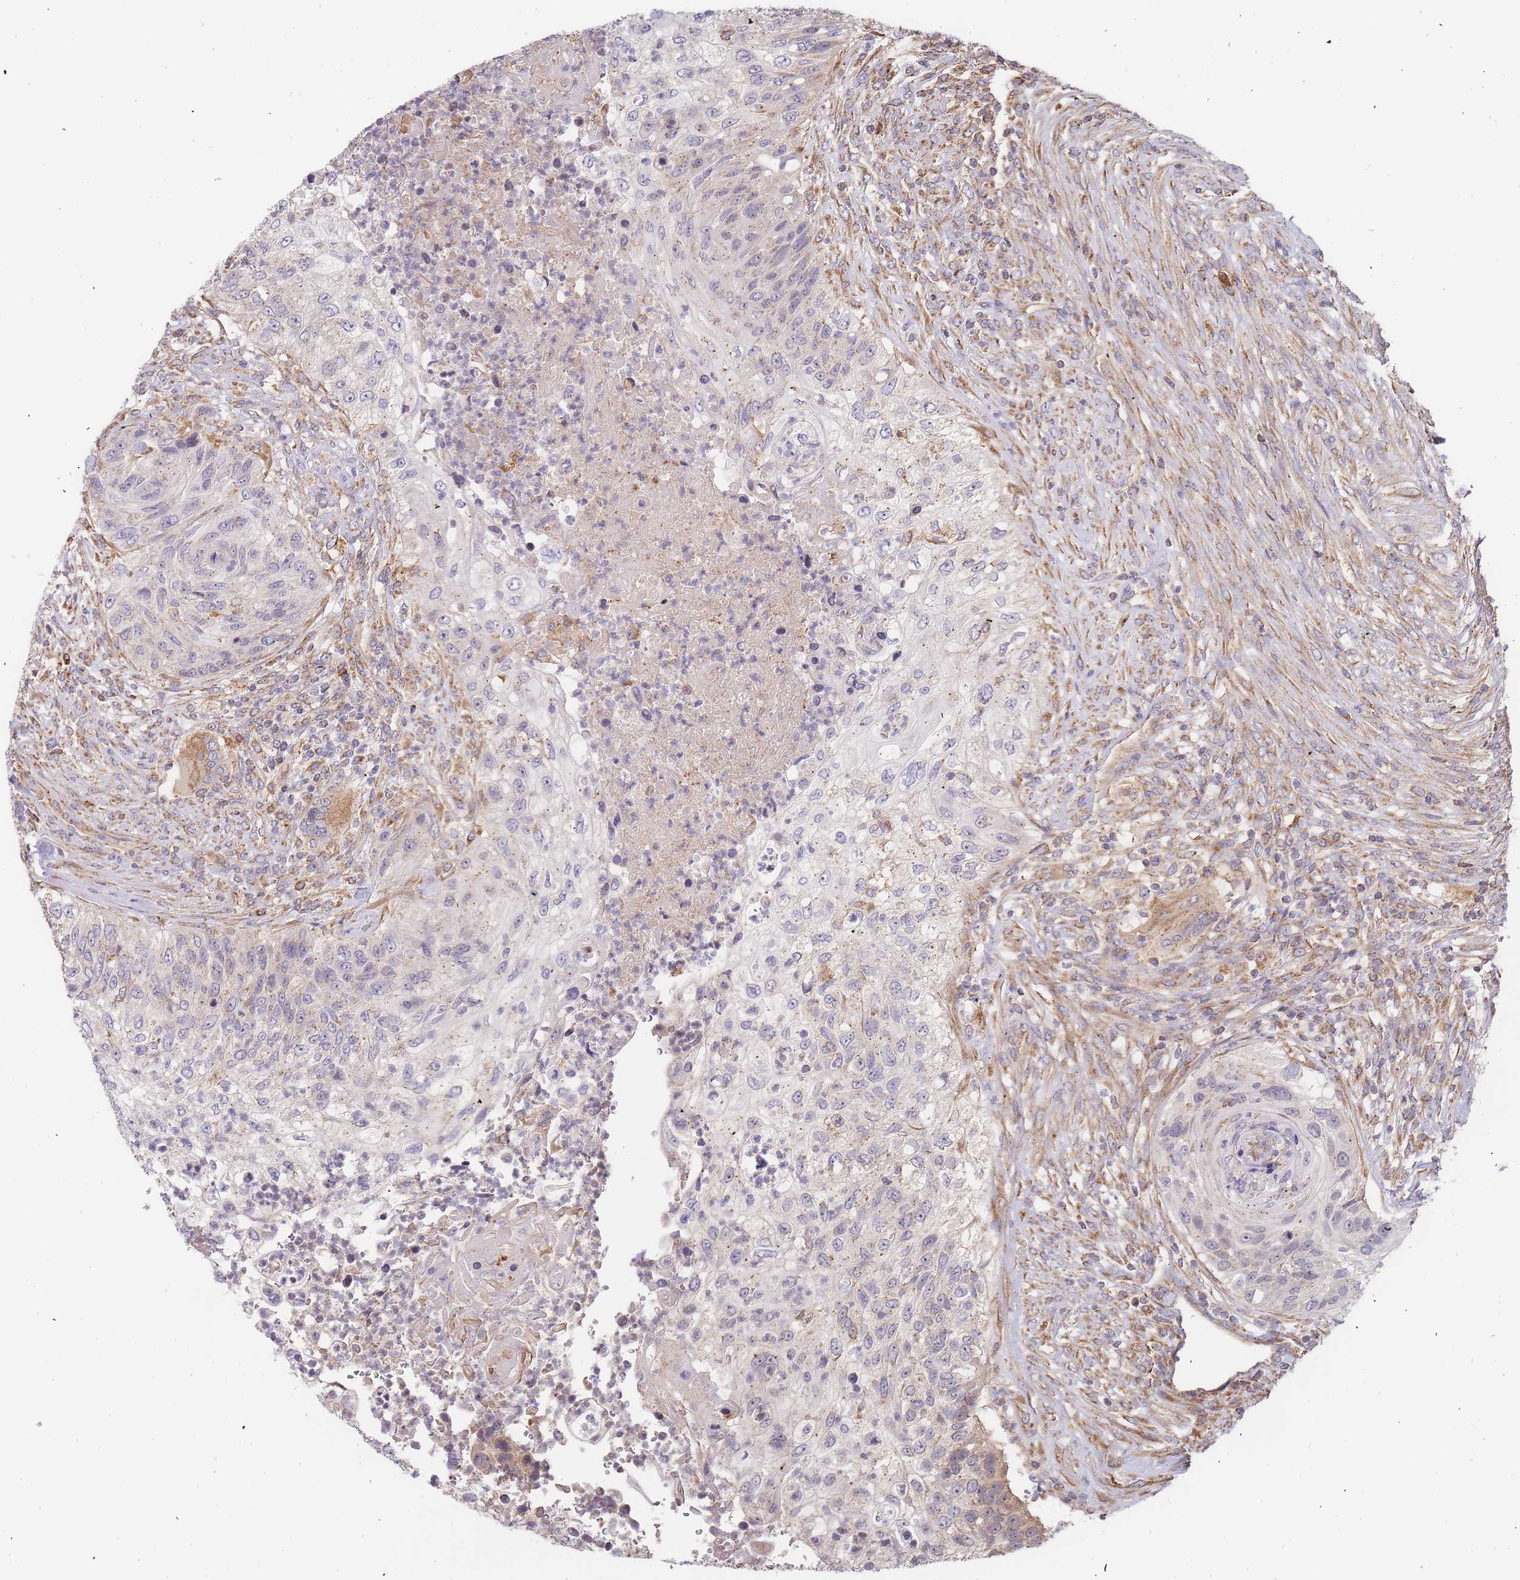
{"staining": {"intensity": "negative", "quantity": "none", "location": "none"}, "tissue": "urothelial cancer", "cell_type": "Tumor cells", "image_type": "cancer", "snomed": [{"axis": "morphology", "description": "Urothelial carcinoma, High grade"}, {"axis": "topography", "description": "Urinary bladder"}], "caption": "Tumor cells are negative for brown protein staining in urothelial cancer.", "gene": "ADCY9", "patient": {"sex": "female", "age": 60}}